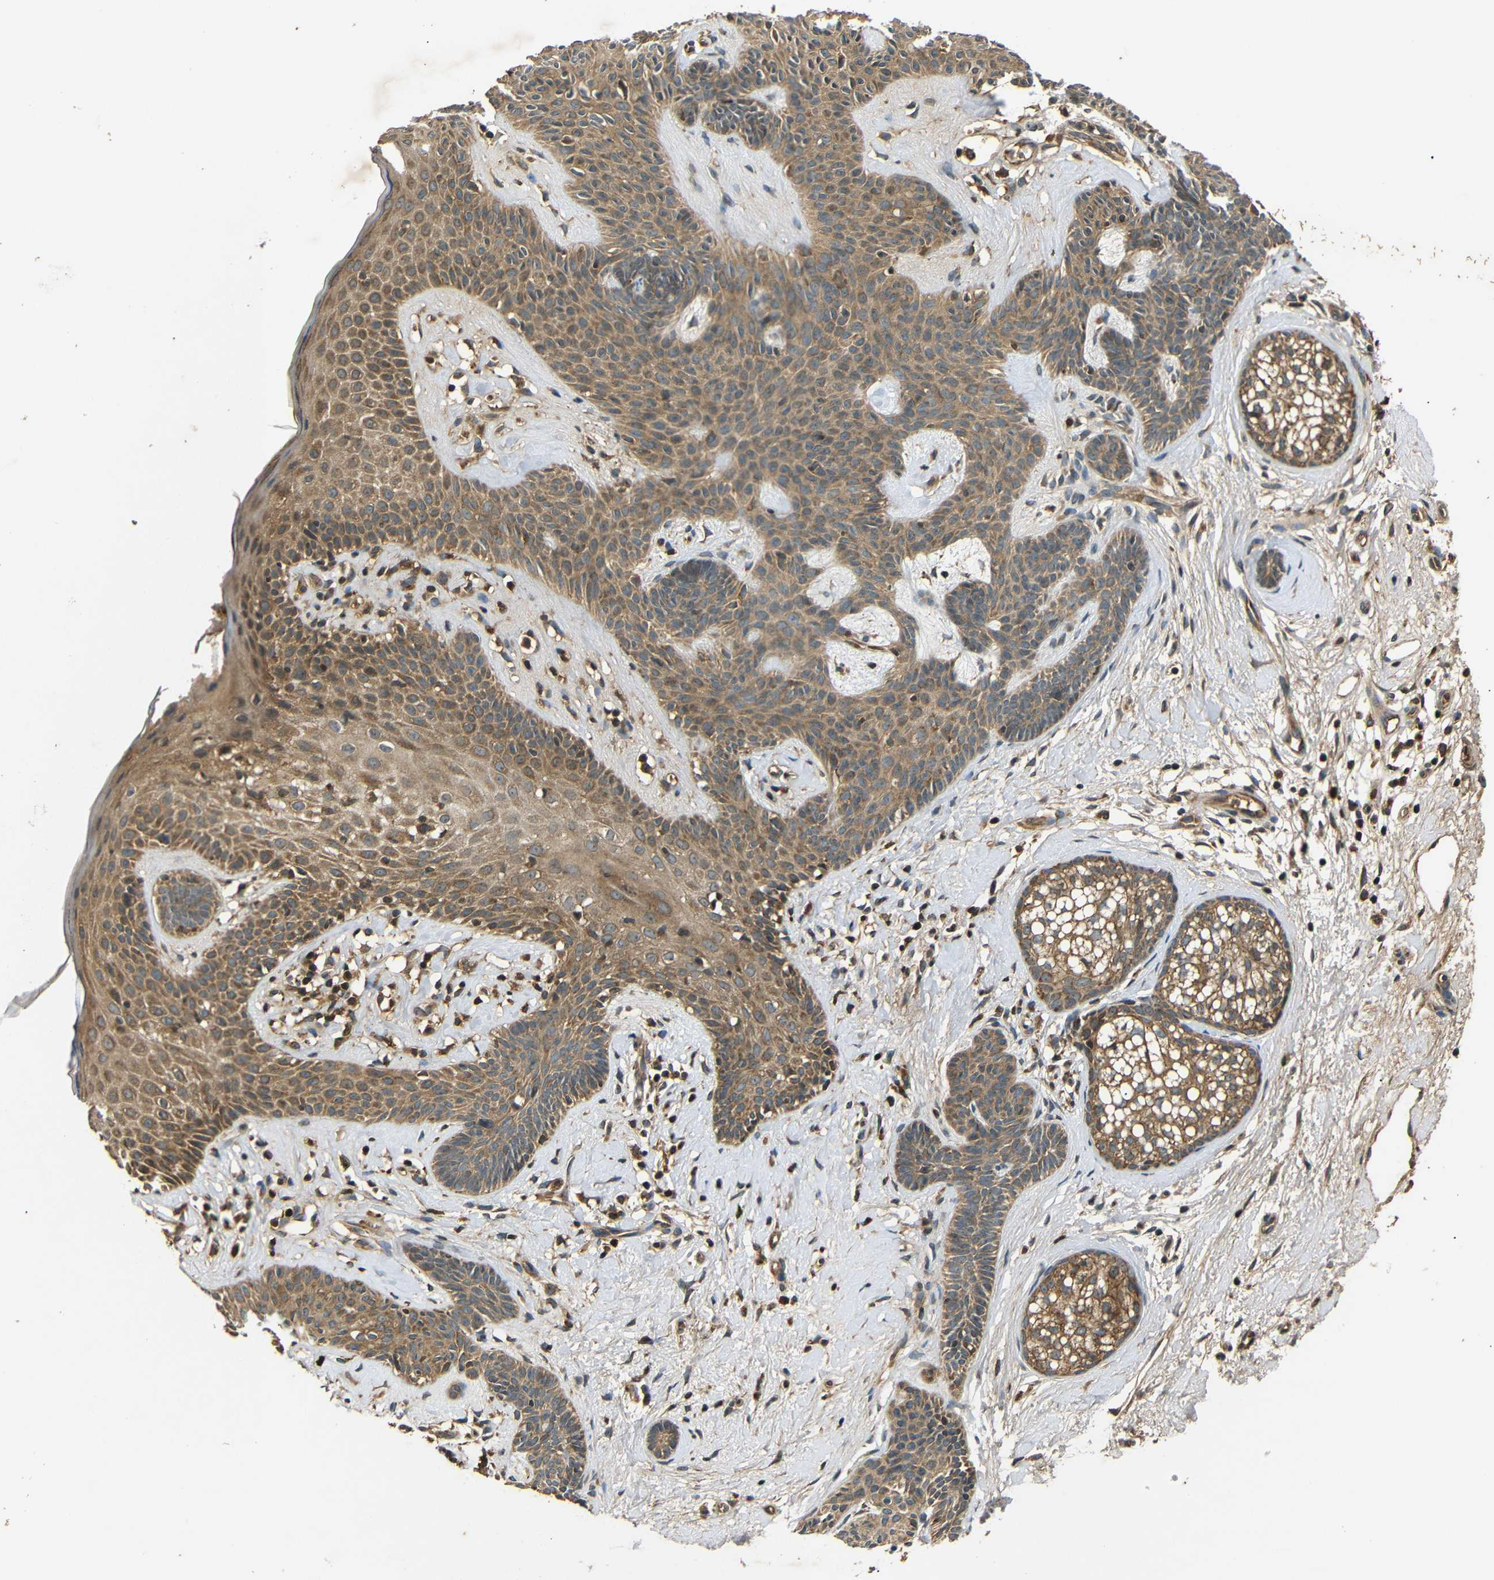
{"staining": {"intensity": "moderate", "quantity": ">75%", "location": "cytoplasmic/membranous"}, "tissue": "skin cancer", "cell_type": "Tumor cells", "image_type": "cancer", "snomed": [{"axis": "morphology", "description": "Developmental malformation"}, {"axis": "morphology", "description": "Basal cell carcinoma"}, {"axis": "topography", "description": "Skin"}], "caption": "IHC (DAB) staining of skin basal cell carcinoma demonstrates moderate cytoplasmic/membranous protein positivity in approximately >75% of tumor cells.", "gene": "TANK", "patient": {"sex": "female", "age": 62}}